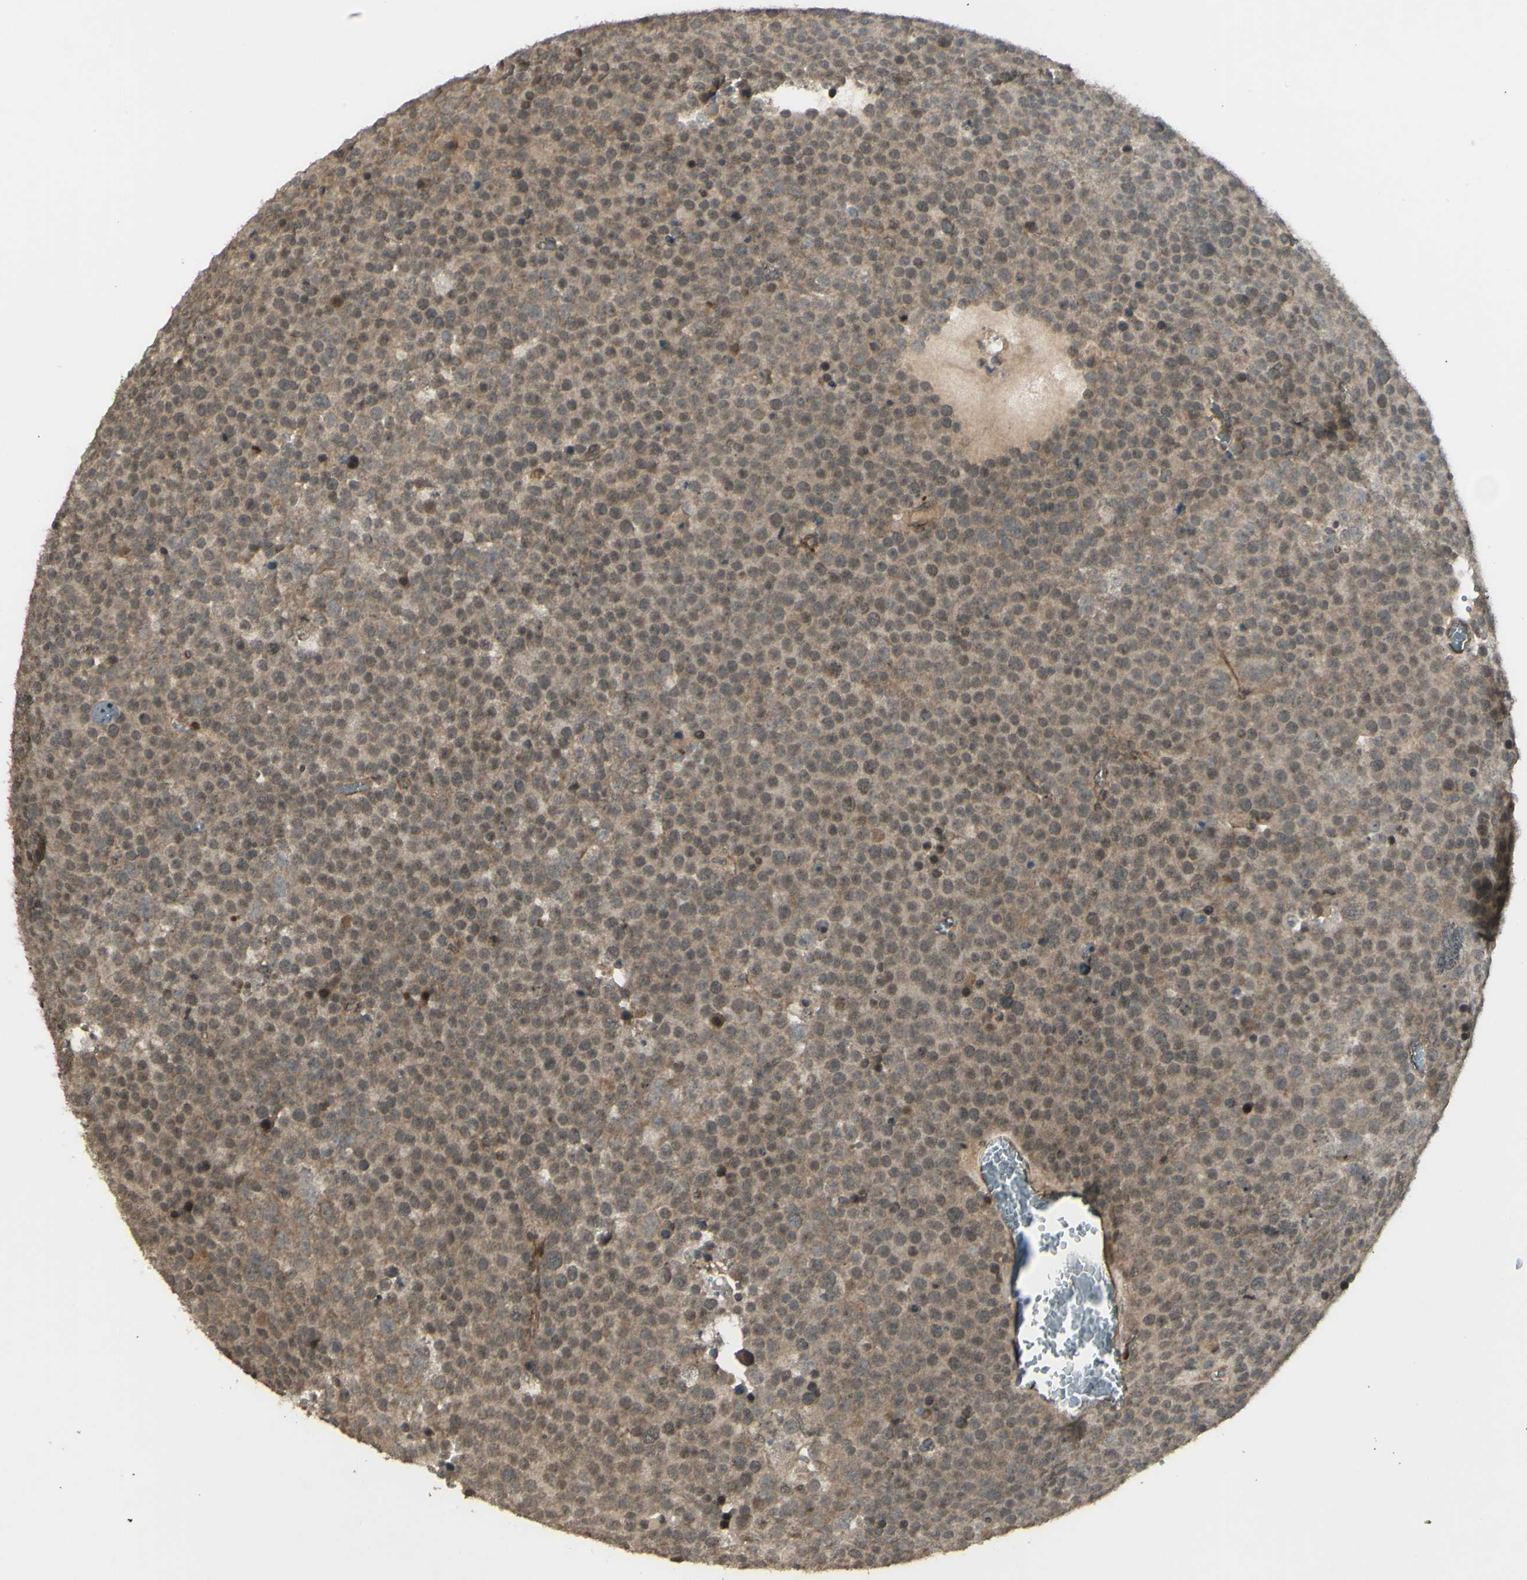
{"staining": {"intensity": "weak", "quantity": ">75%", "location": "cytoplasmic/membranous"}, "tissue": "testis cancer", "cell_type": "Tumor cells", "image_type": "cancer", "snomed": [{"axis": "morphology", "description": "Seminoma, NOS"}, {"axis": "topography", "description": "Testis"}], "caption": "Protein staining of testis cancer tissue demonstrates weak cytoplasmic/membranous staining in about >75% of tumor cells.", "gene": "BLNK", "patient": {"sex": "male", "age": 71}}